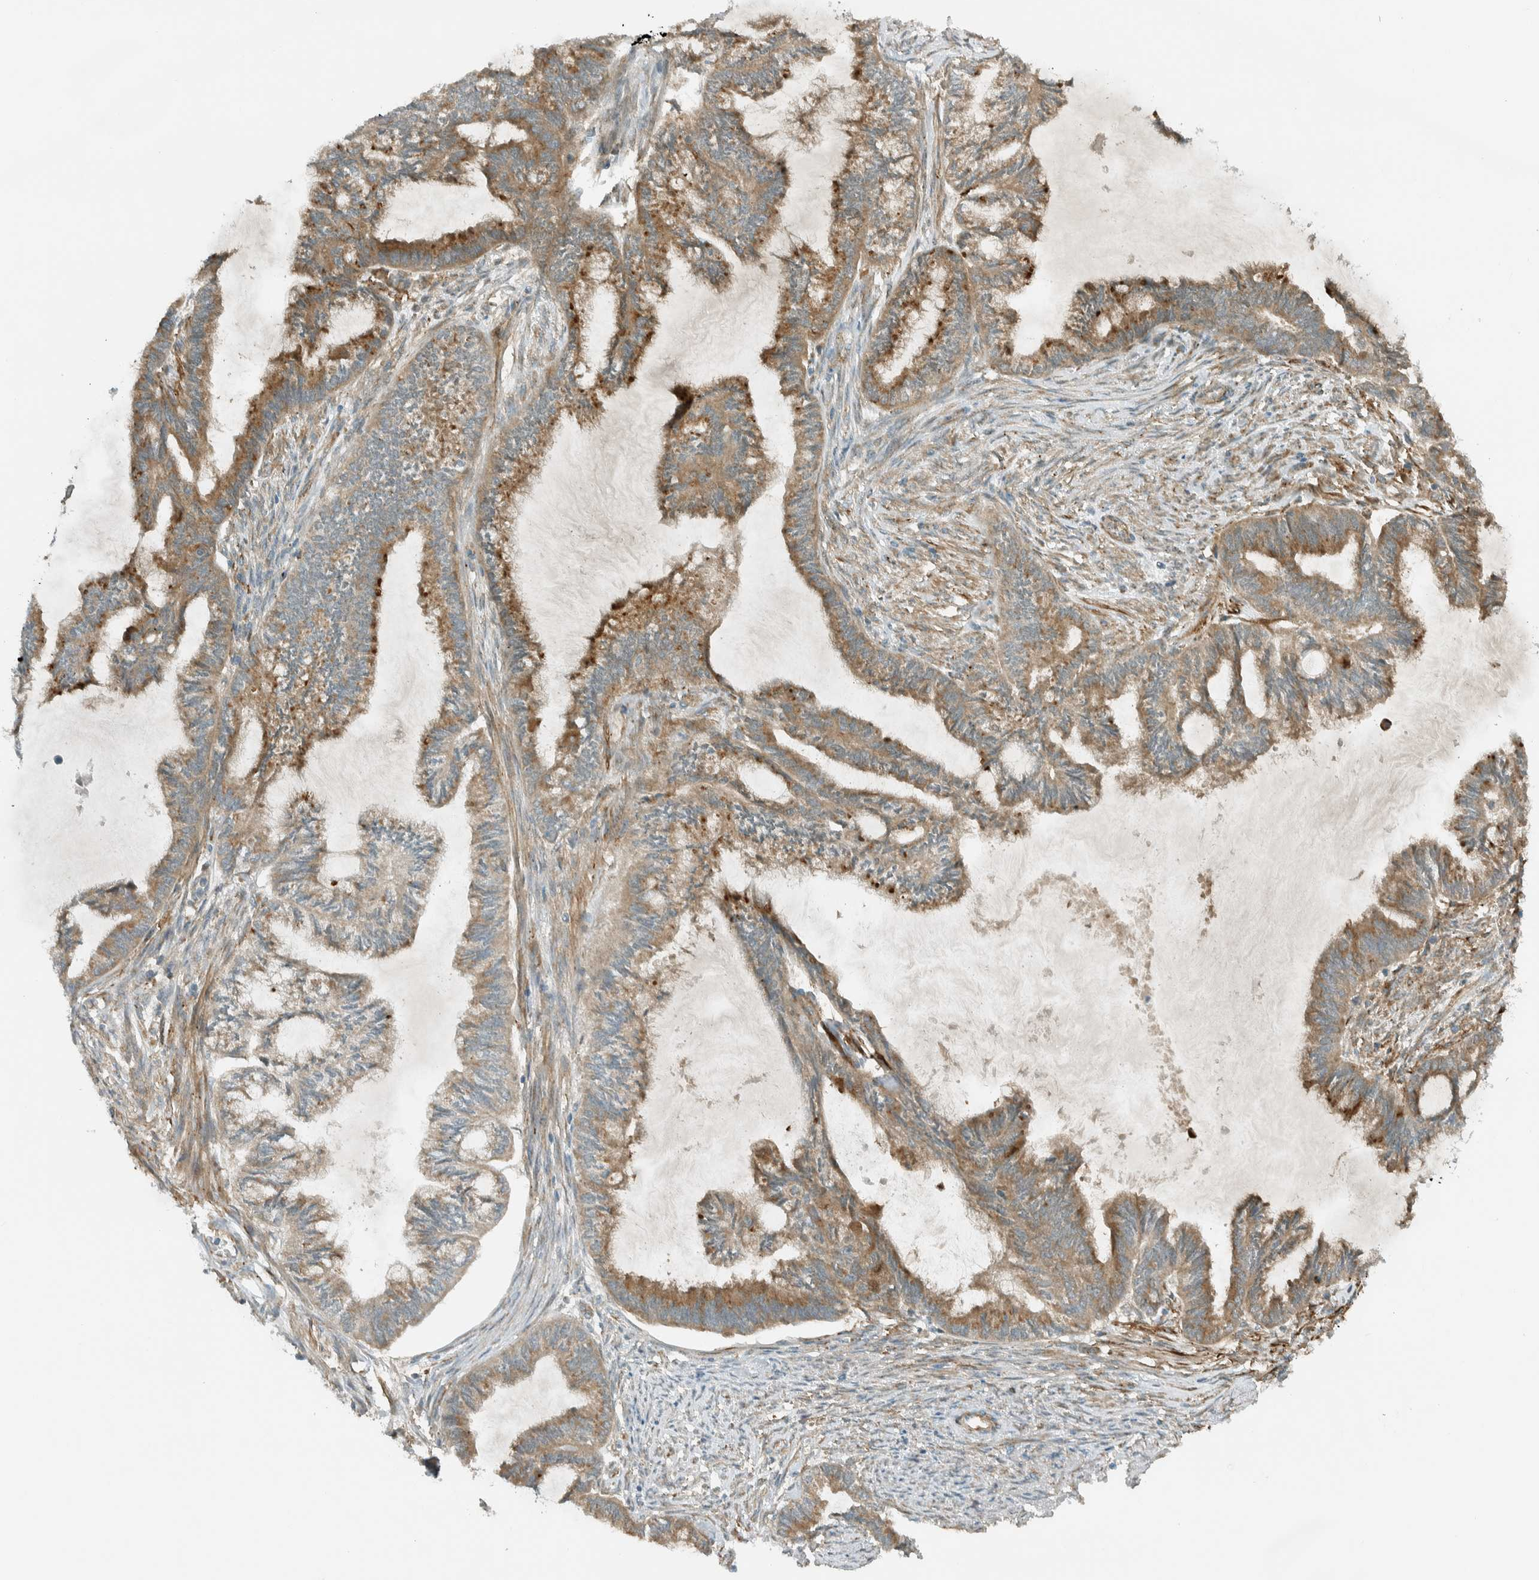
{"staining": {"intensity": "moderate", "quantity": ">75%", "location": "cytoplasmic/membranous"}, "tissue": "endometrial cancer", "cell_type": "Tumor cells", "image_type": "cancer", "snomed": [{"axis": "morphology", "description": "Adenocarcinoma, NOS"}, {"axis": "topography", "description": "Endometrium"}], "caption": "The histopathology image demonstrates a brown stain indicating the presence of a protein in the cytoplasmic/membranous of tumor cells in endometrial cancer (adenocarcinoma).", "gene": "EXOC7", "patient": {"sex": "female", "age": 86}}